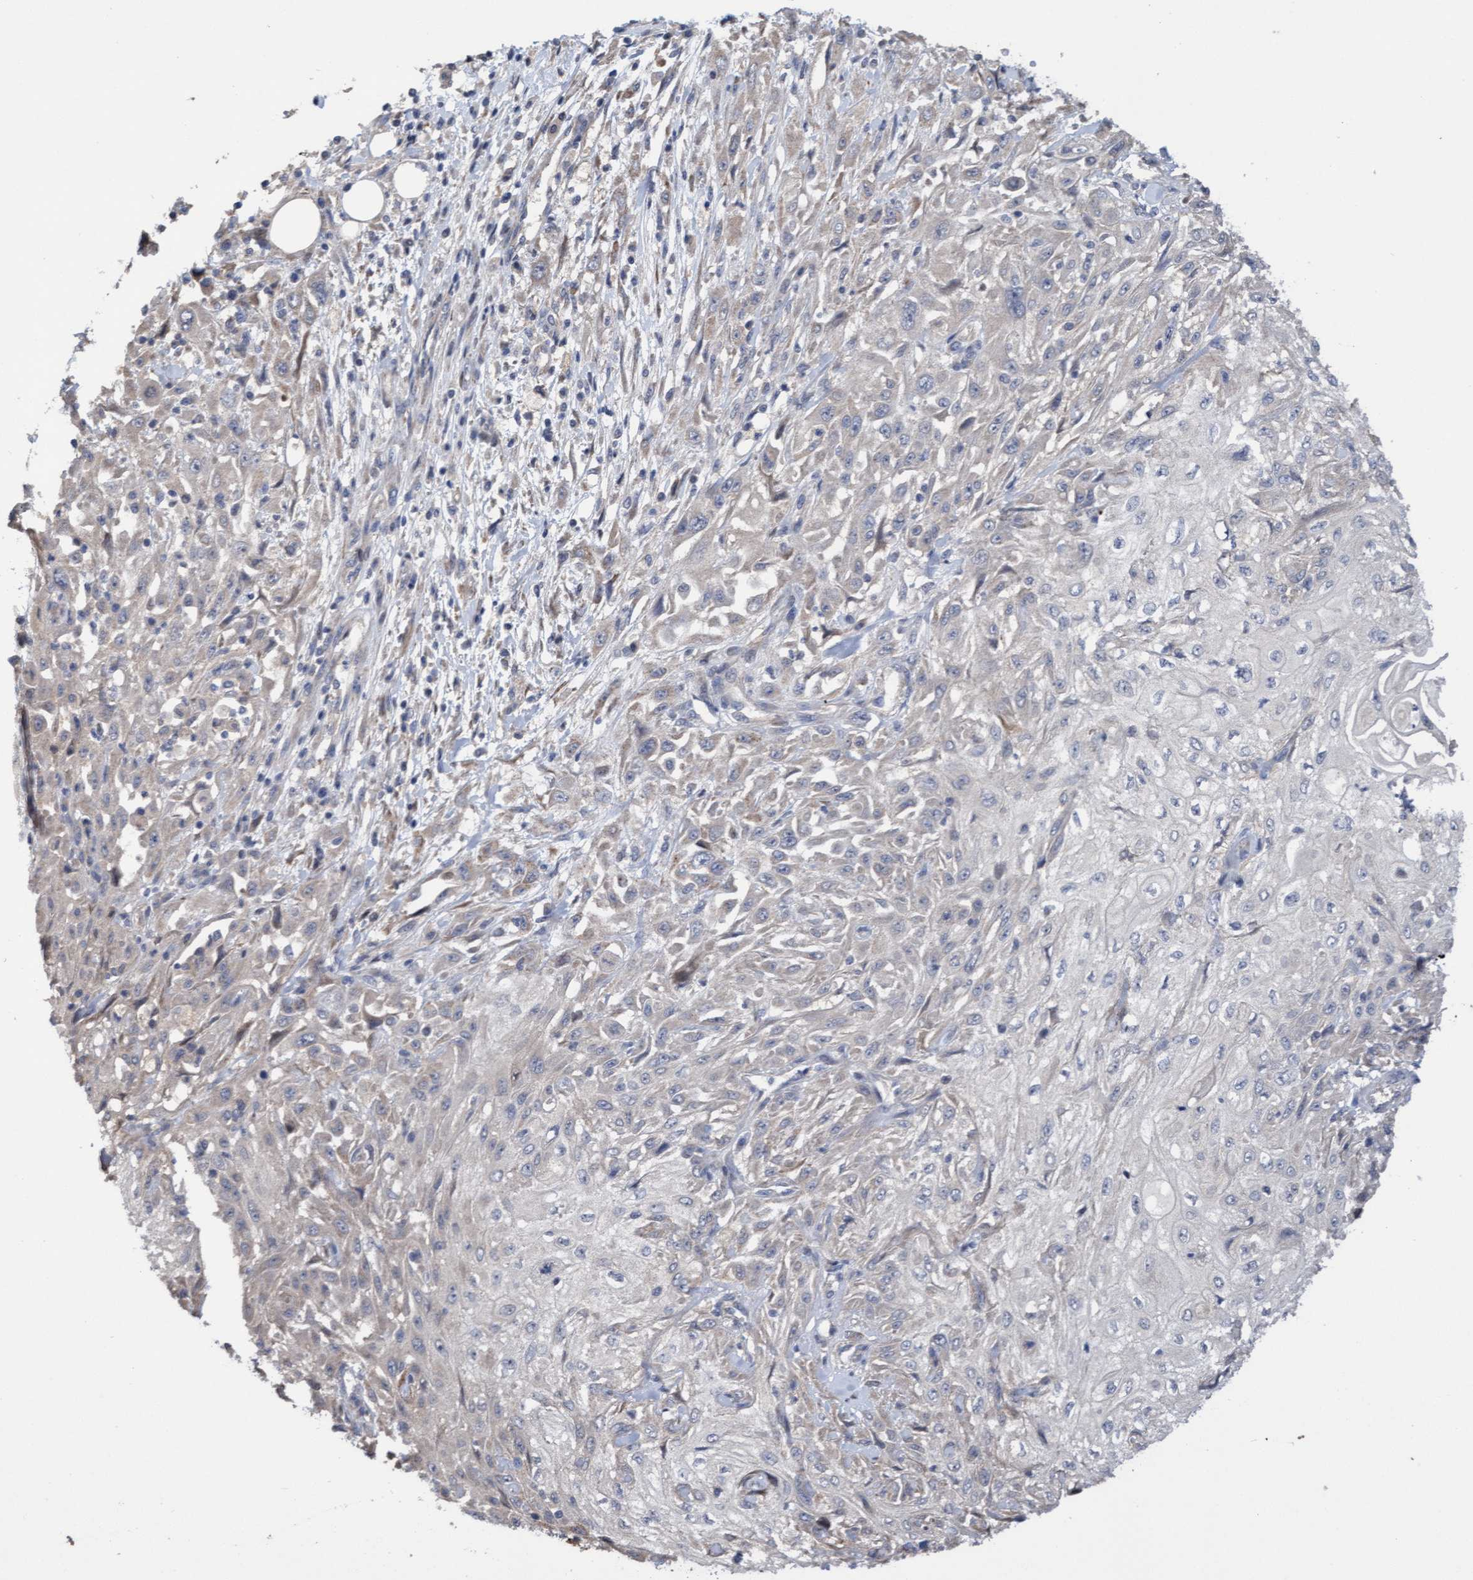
{"staining": {"intensity": "negative", "quantity": "none", "location": "none"}, "tissue": "skin cancer", "cell_type": "Tumor cells", "image_type": "cancer", "snomed": [{"axis": "morphology", "description": "Squamous cell carcinoma, NOS"}, {"axis": "morphology", "description": "Squamous cell carcinoma, metastatic, NOS"}, {"axis": "topography", "description": "Skin"}, {"axis": "topography", "description": "Lymph node"}], "caption": "Immunohistochemistry (IHC) of human skin cancer demonstrates no expression in tumor cells.", "gene": "ITFG1", "patient": {"sex": "male", "age": 75}}